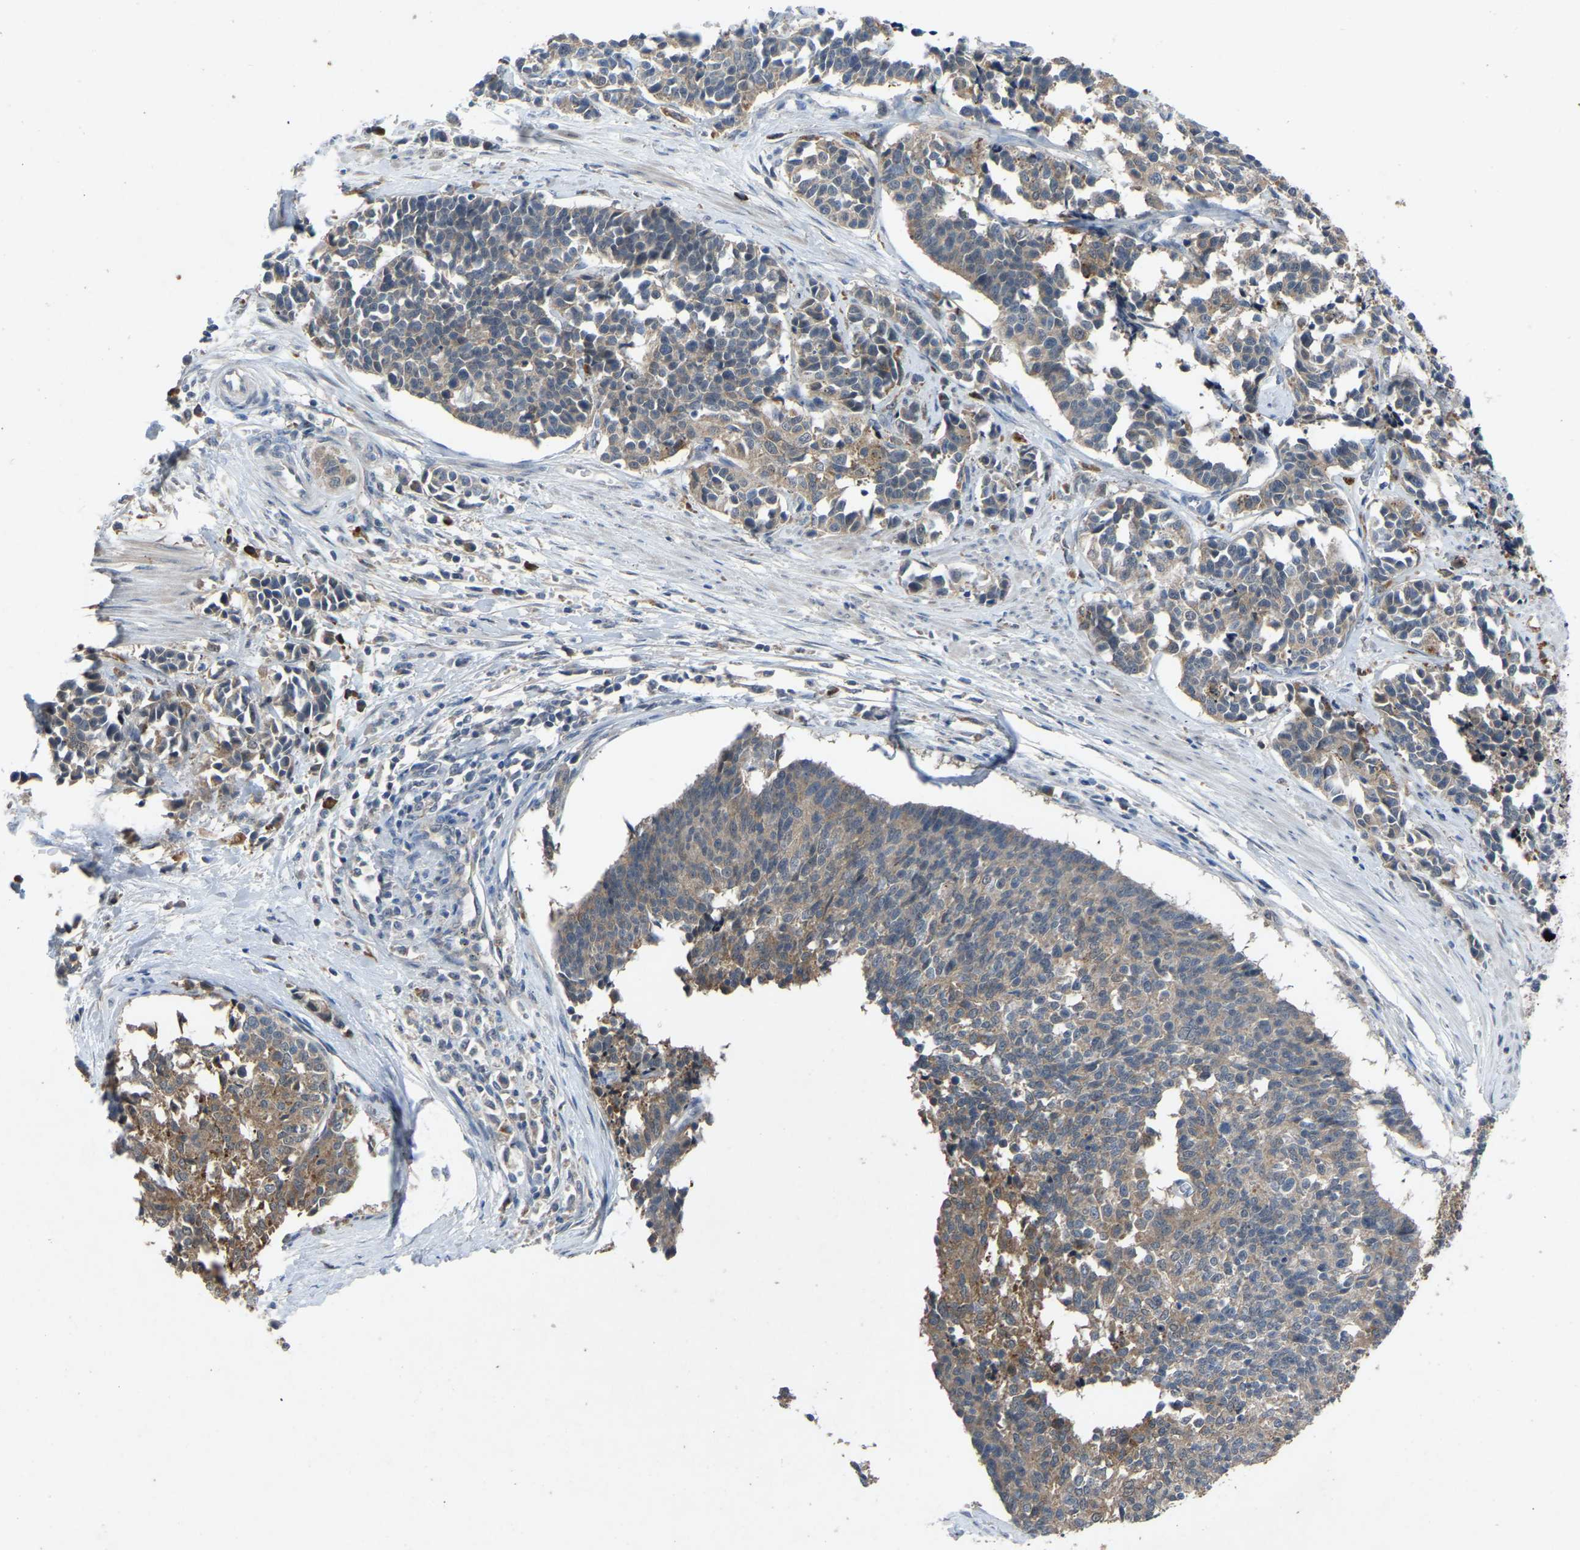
{"staining": {"intensity": "weak", "quantity": "25%-75%", "location": "cytoplasmic/membranous"}, "tissue": "cervical cancer", "cell_type": "Tumor cells", "image_type": "cancer", "snomed": [{"axis": "morphology", "description": "Squamous cell carcinoma, NOS"}, {"axis": "topography", "description": "Cervix"}], "caption": "Human cervical cancer (squamous cell carcinoma) stained with a brown dye shows weak cytoplasmic/membranous positive staining in about 25%-75% of tumor cells.", "gene": "FHIT", "patient": {"sex": "female", "age": 35}}